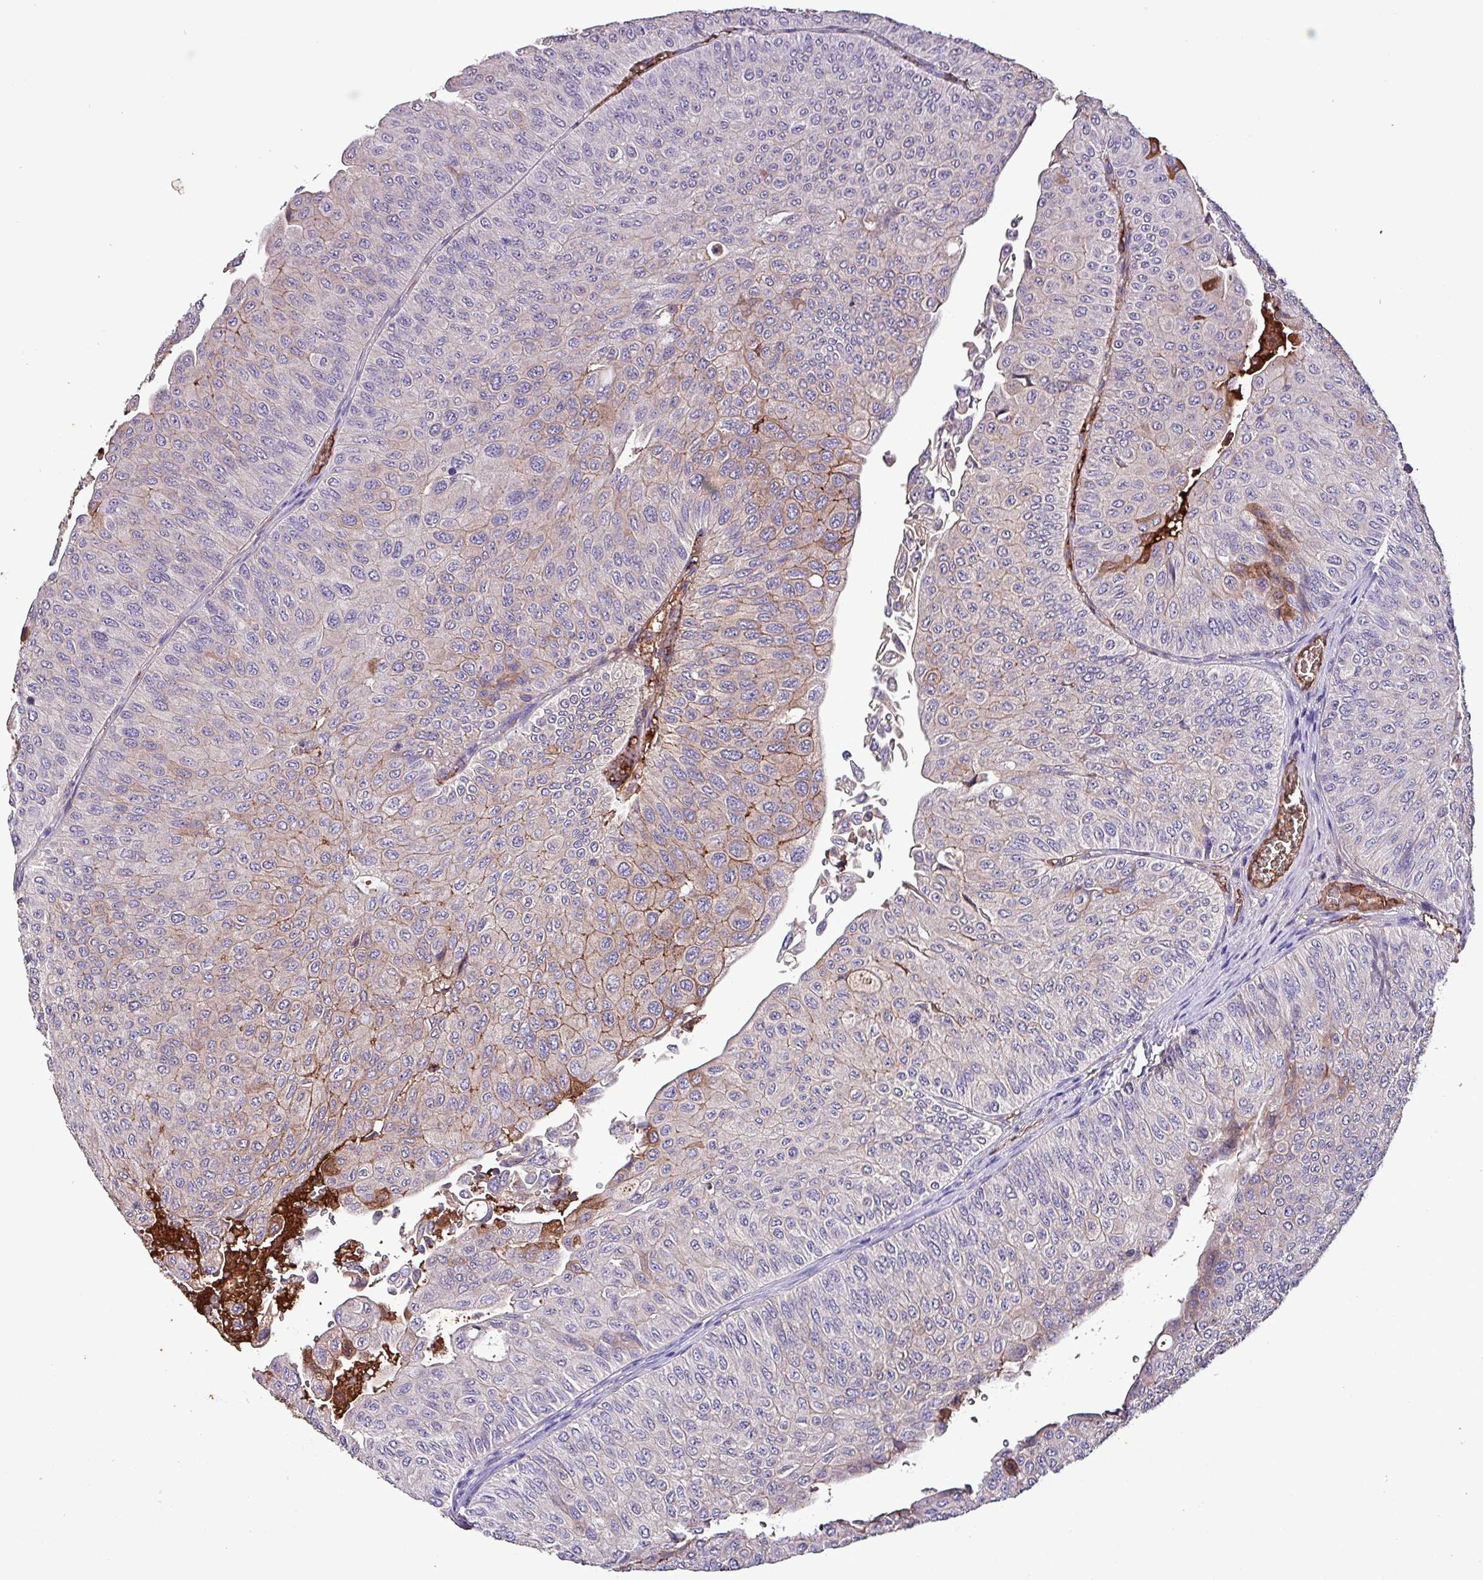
{"staining": {"intensity": "moderate", "quantity": "<25%", "location": "cytoplasmic/membranous"}, "tissue": "urothelial cancer", "cell_type": "Tumor cells", "image_type": "cancer", "snomed": [{"axis": "morphology", "description": "Urothelial carcinoma, NOS"}, {"axis": "topography", "description": "Urinary bladder"}], "caption": "About <25% of tumor cells in urothelial cancer demonstrate moderate cytoplasmic/membranous protein staining as visualized by brown immunohistochemical staining.", "gene": "HP", "patient": {"sex": "male", "age": 59}}